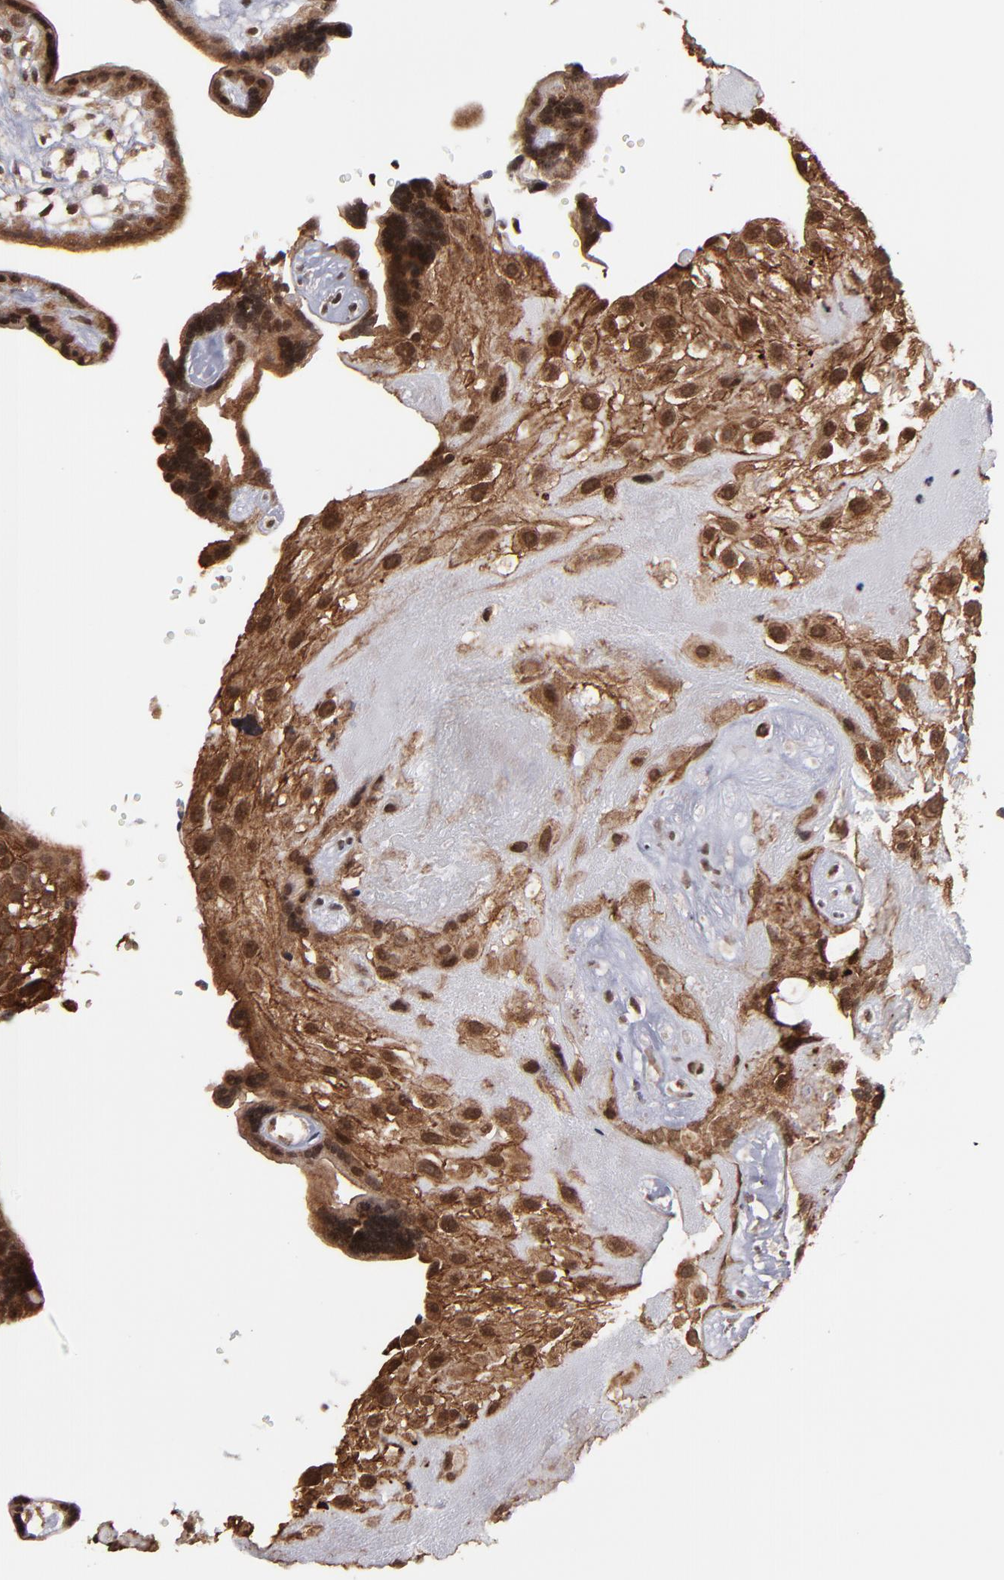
{"staining": {"intensity": "moderate", "quantity": ">75%", "location": "cytoplasmic/membranous"}, "tissue": "placenta", "cell_type": "Decidual cells", "image_type": "normal", "snomed": [{"axis": "morphology", "description": "Normal tissue, NOS"}, {"axis": "topography", "description": "Placenta"}], "caption": "This image shows IHC staining of normal placenta, with medium moderate cytoplasmic/membranous expression in about >75% of decidual cells.", "gene": "RGS6", "patient": {"sex": "female", "age": 32}}